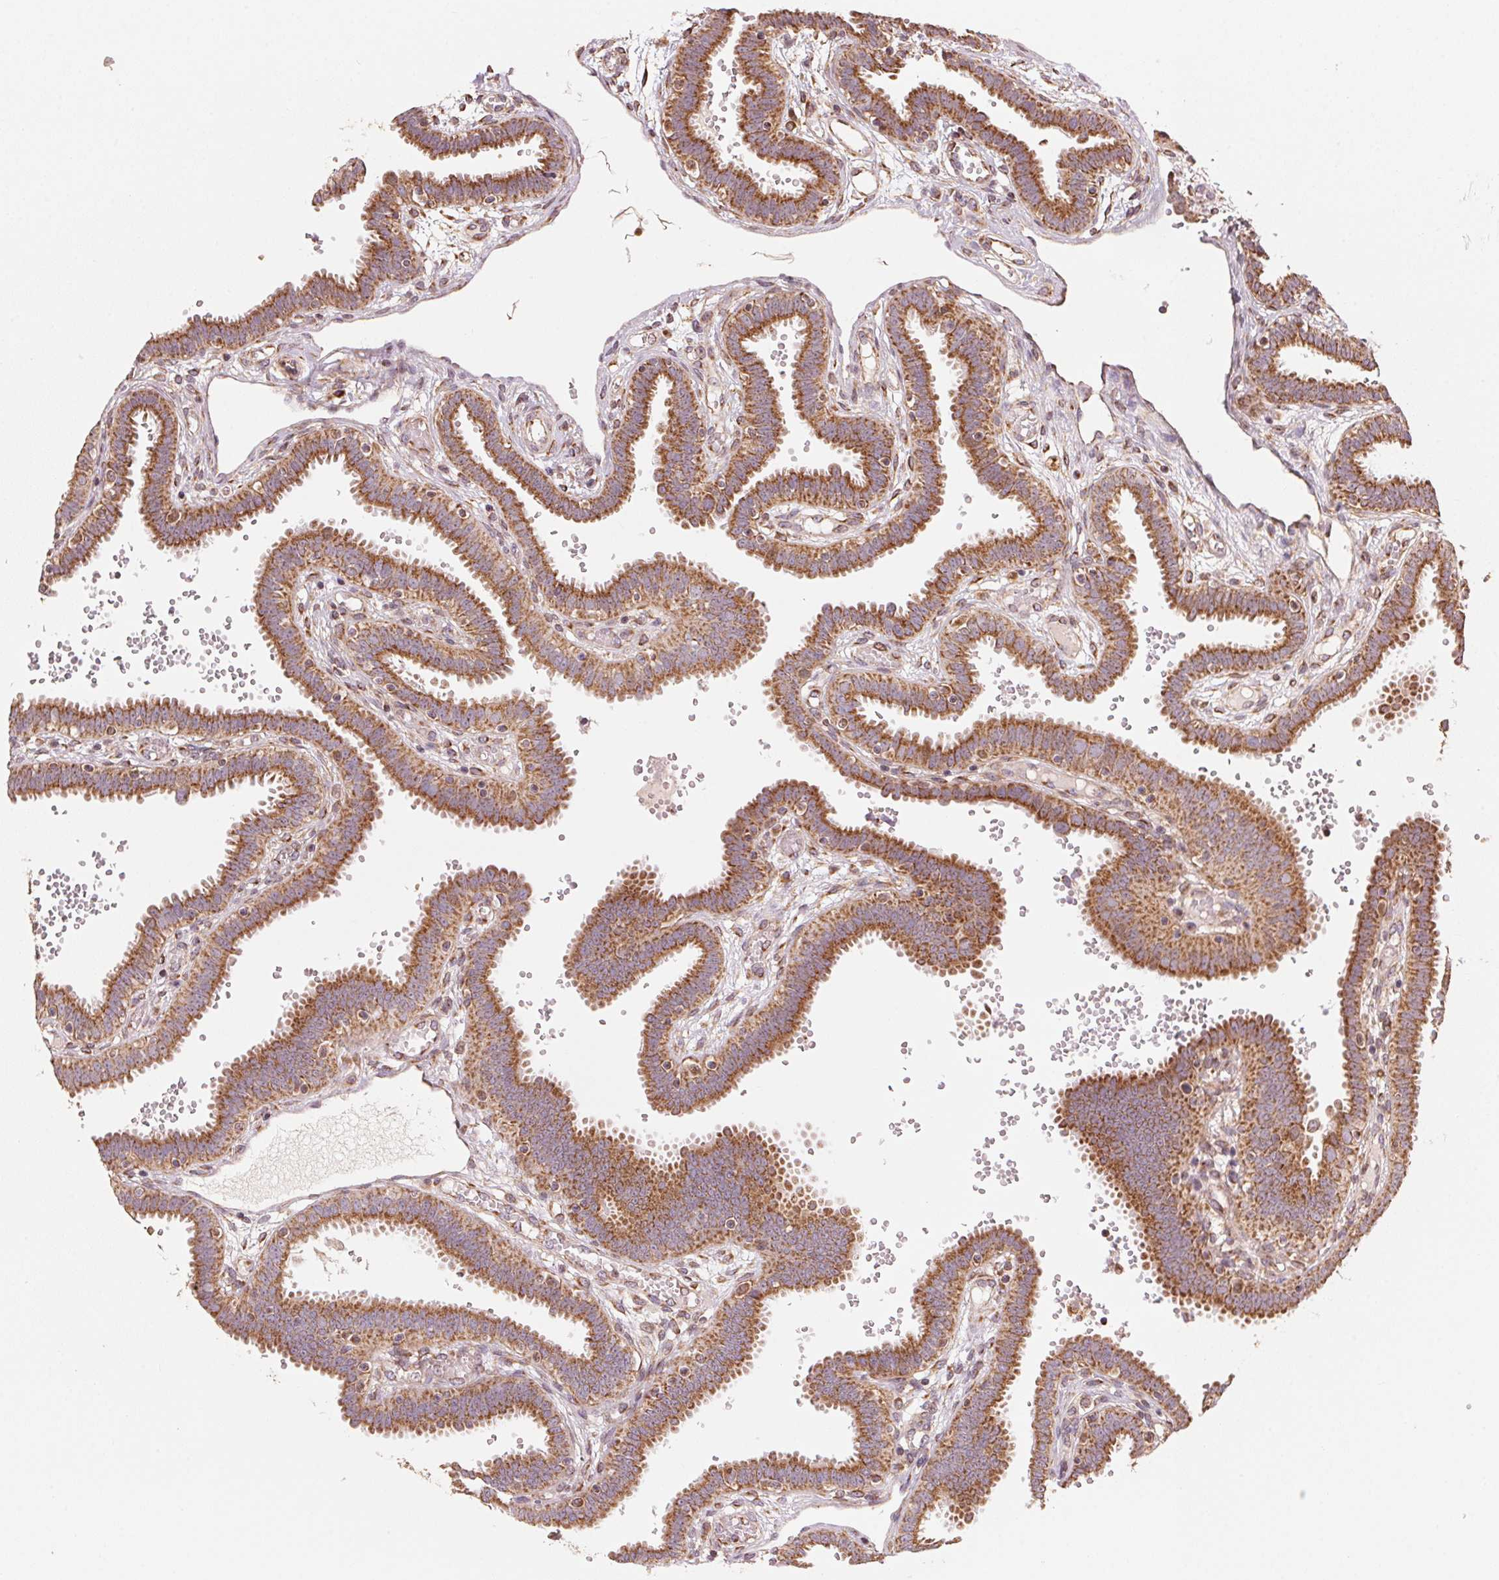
{"staining": {"intensity": "strong", "quantity": ">75%", "location": "cytoplasmic/membranous"}, "tissue": "fallopian tube", "cell_type": "Glandular cells", "image_type": "normal", "snomed": [{"axis": "morphology", "description": "Normal tissue, NOS"}, {"axis": "topography", "description": "Fallopian tube"}], "caption": "Fallopian tube stained for a protein (brown) reveals strong cytoplasmic/membranous positive positivity in approximately >75% of glandular cells.", "gene": "TOMM70", "patient": {"sex": "female", "age": 37}}